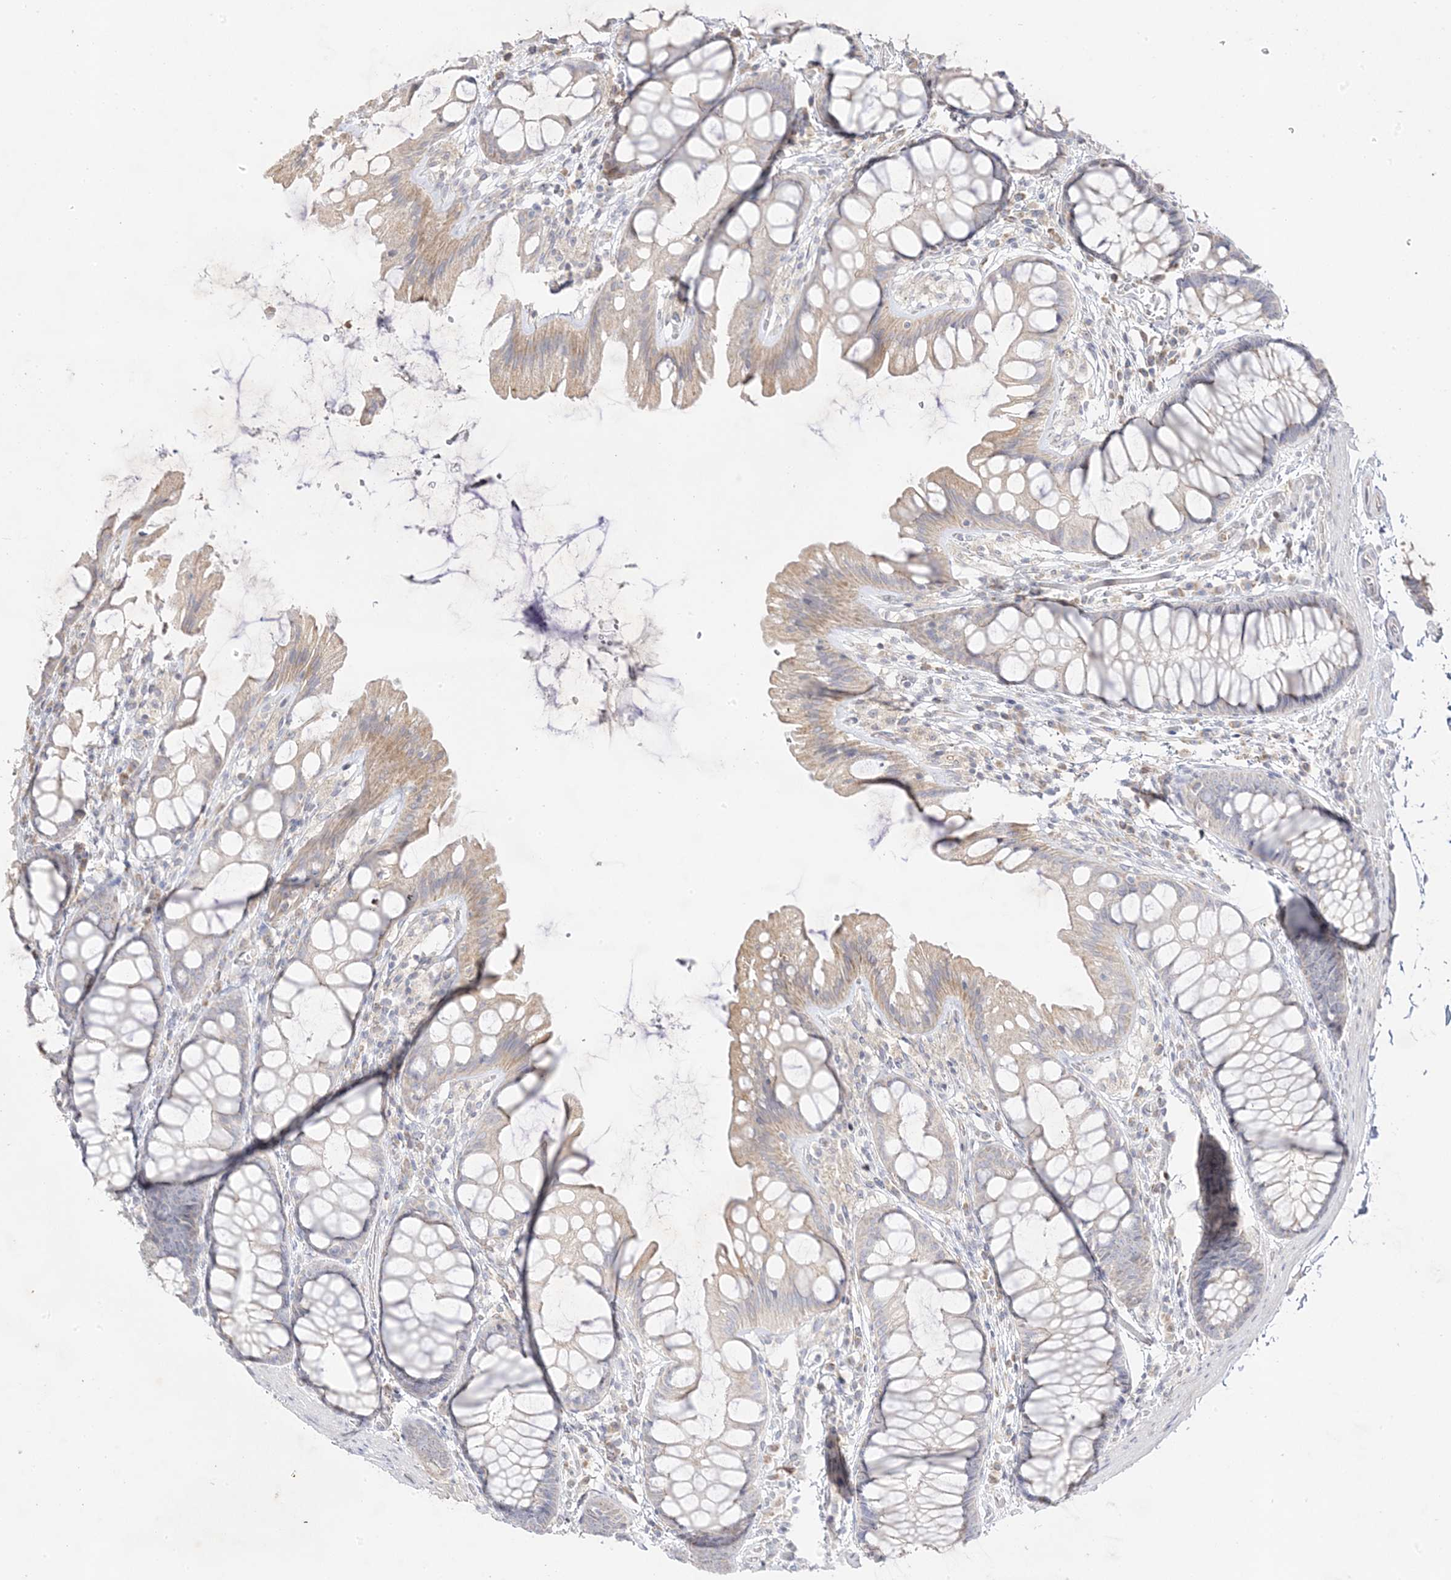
{"staining": {"intensity": "weak", "quantity": "25%-75%", "location": "cytoplasmic/membranous"}, "tissue": "colon", "cell_type": "Endothelial cells", "image_type": "normal", "snomed": [{"axis": "morphology", "description": "Normal tissue, NOS"}, {"axis": "topography", "description": "Colon"}], "caption": "DAB immunohistochemical staining of unremarkable colon shows weak cytoplasmic/membranous protein positivity in about 25%-75% of endothelial cells.", "gene": "TRANK1", "patient": {"sex": "male", "age": 47}}